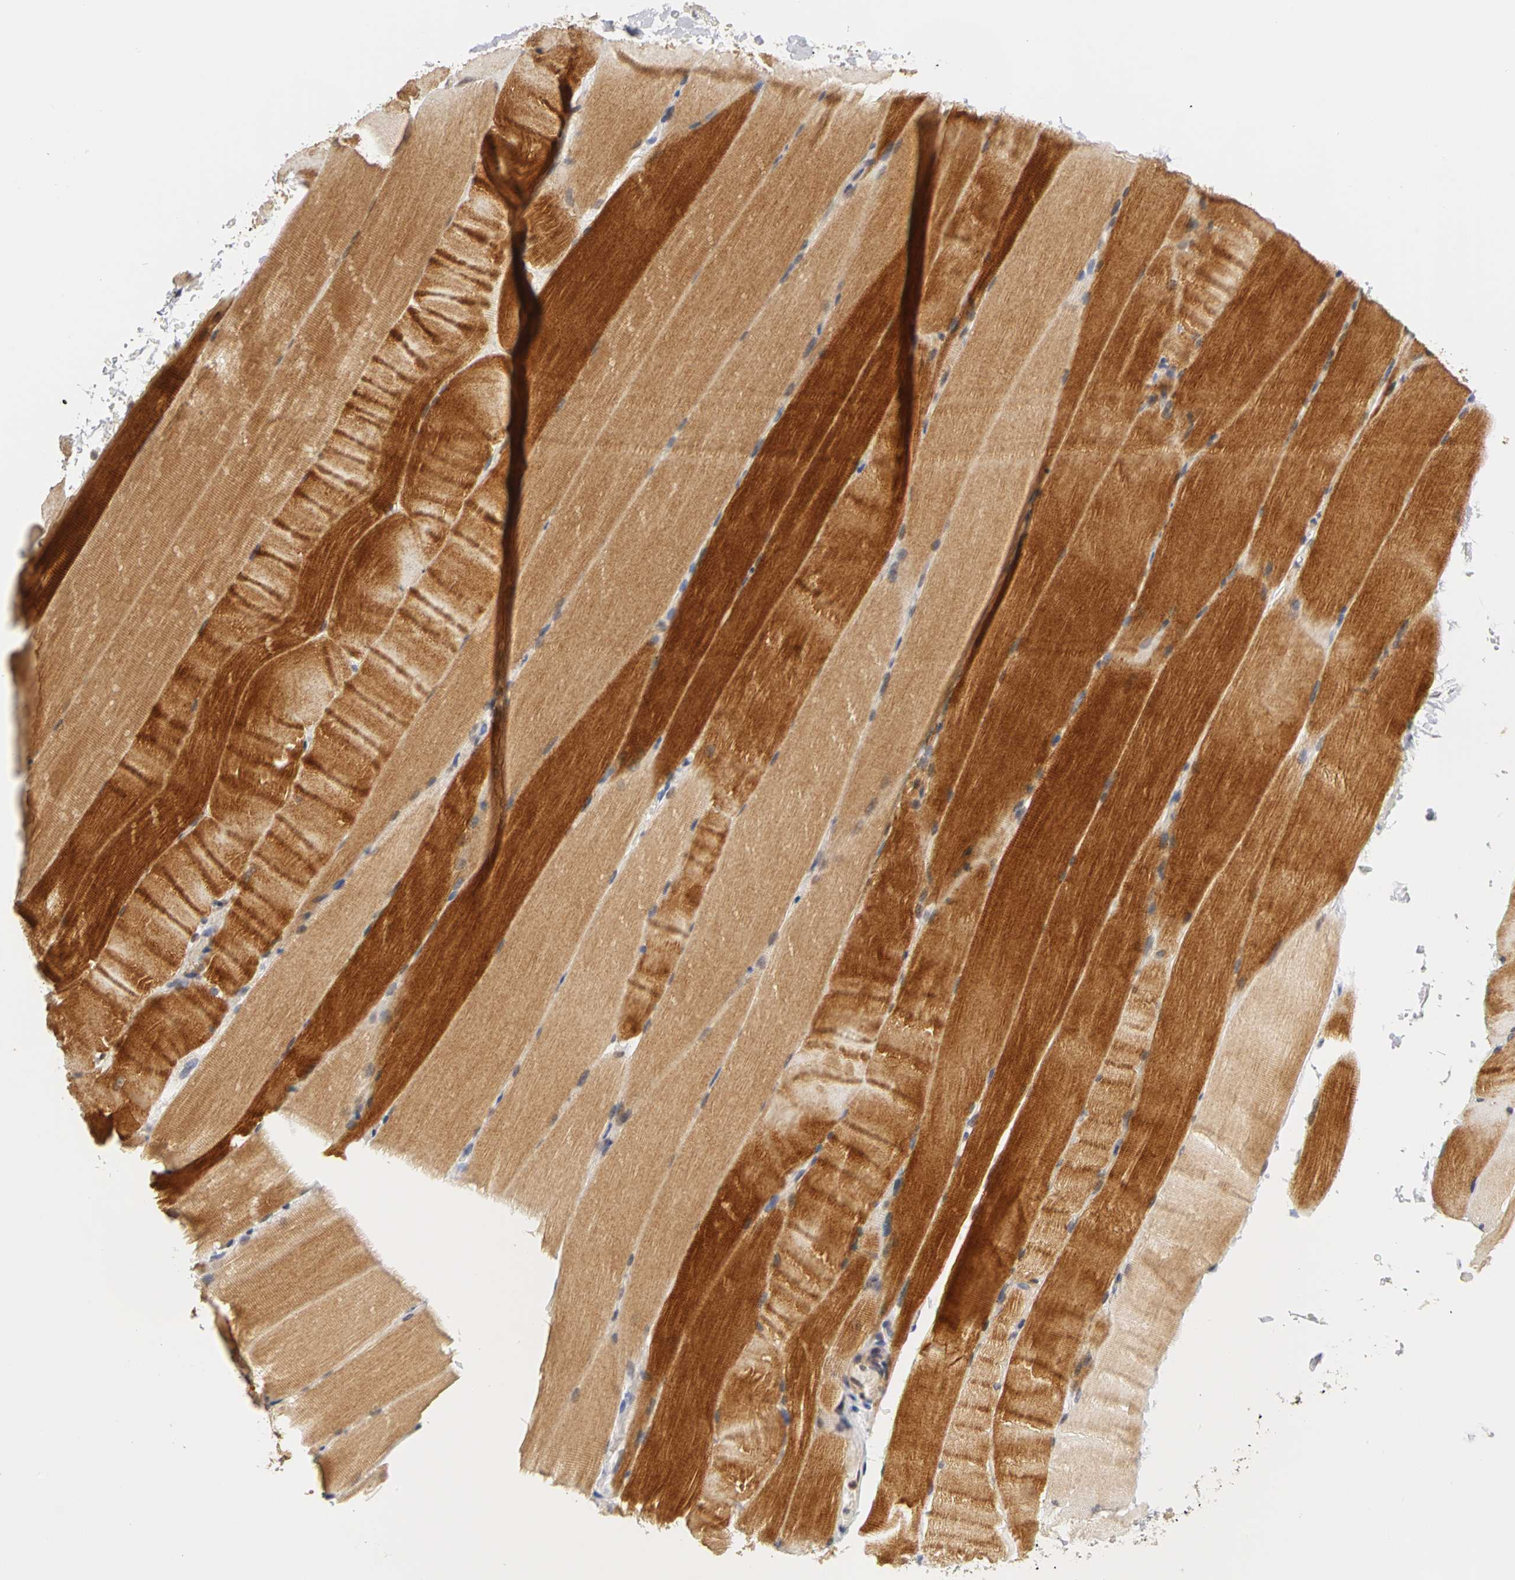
{"staining": {"intensity": "strong", "quantity": "25%-75%", "location": "cytoplasmic/membranous,nuclear"}, "tissue": "skeletal muscle", "cell_type": "Myocytes", "image_type": "normal", "snomed": [{"axis": "morphology", "description": "Normal tissue, NOS"}, {"axis": "topography", "description": "Skeletal muscle"}, {"axis": "topography", "description": "Parathyroid gland"}], "caption": "Immunohistochemistry of benign human skeletal muscle demonstrates high levels of strong cytoplasmic/membranous,nuclear positivity in approximately 25%-75% of myocytes.", "gene": "UBE2M", "patient": {"sex": "female", "age": 37}}